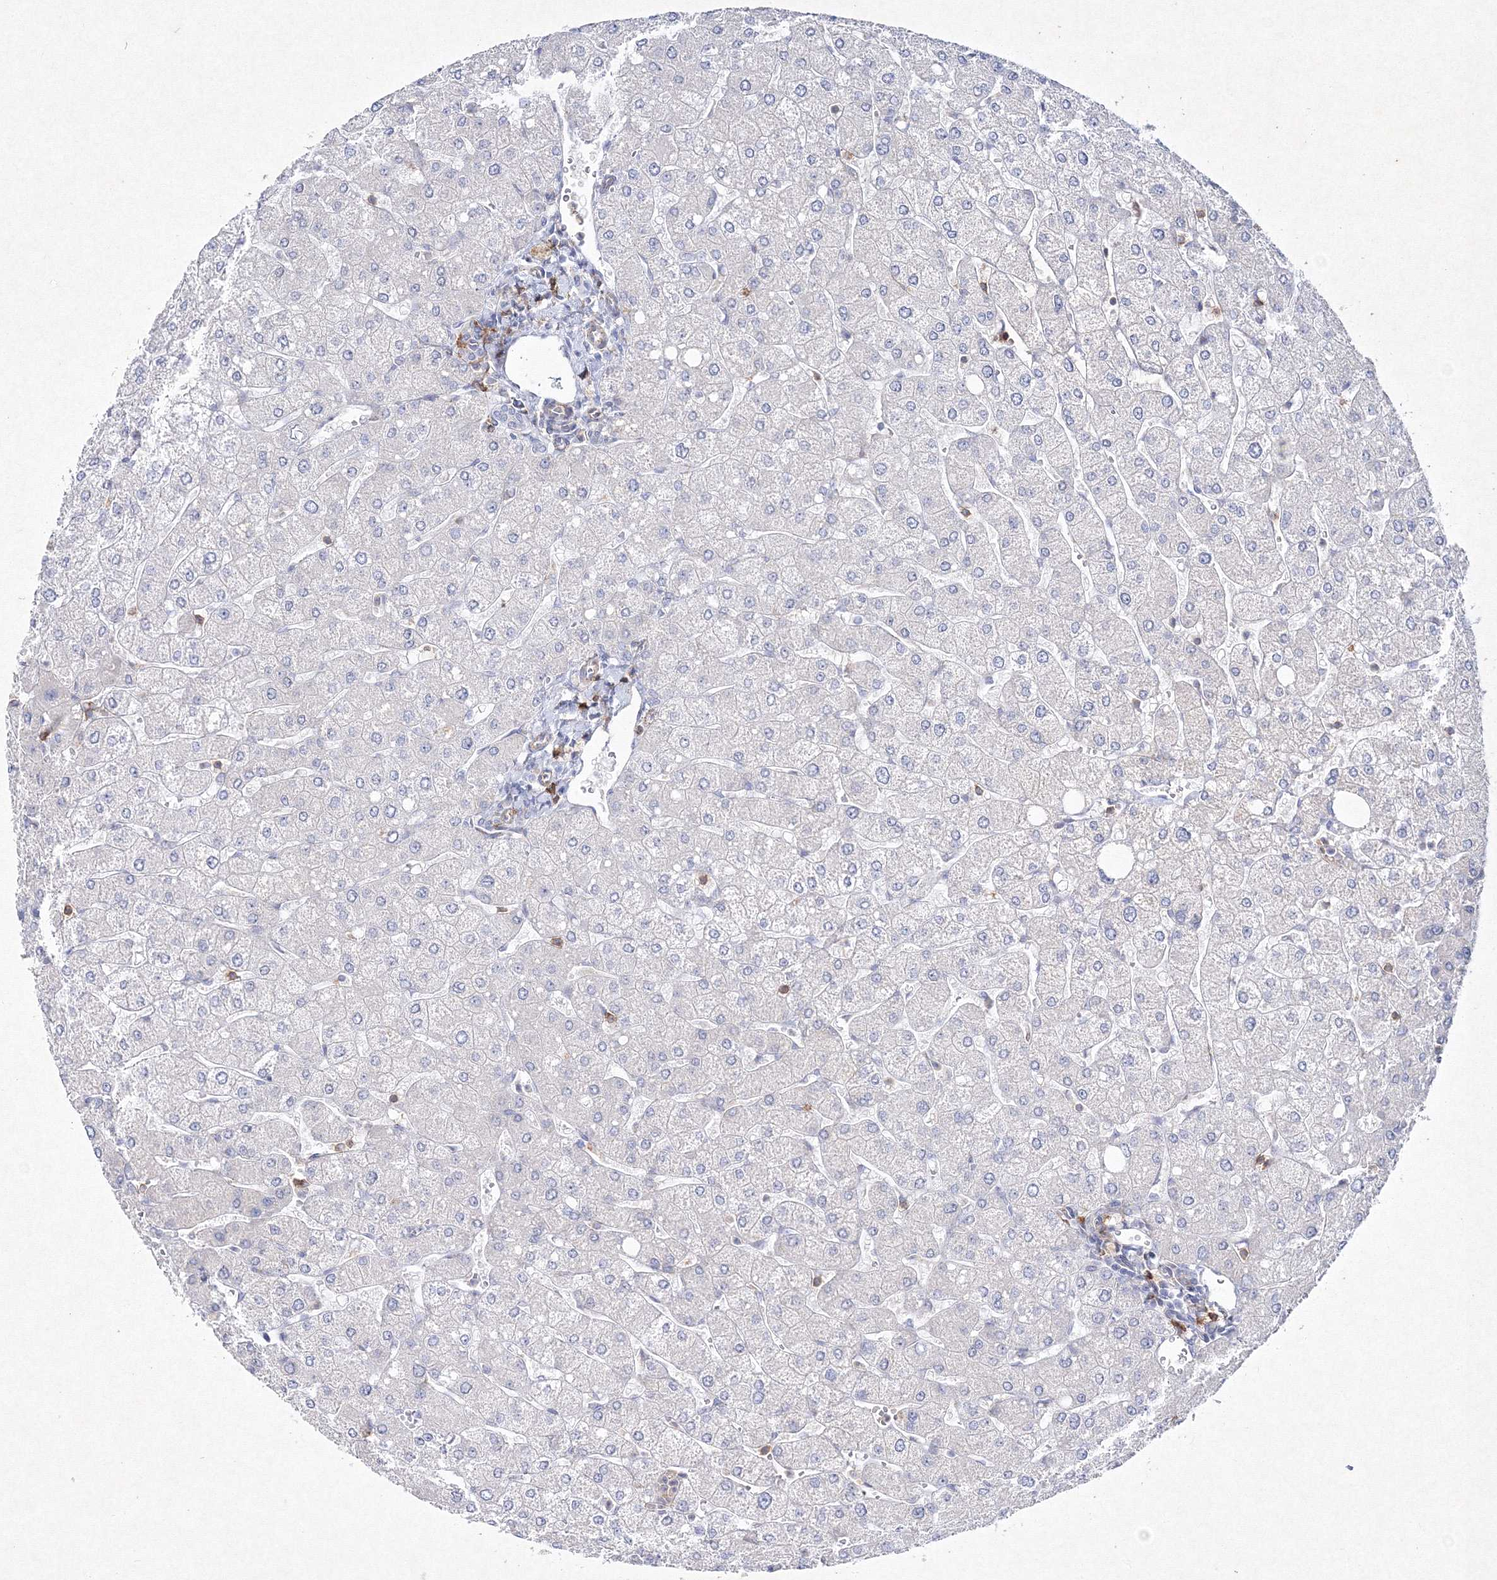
{"staining": {"intensity": "negative", "quantity": "none", "location": "none"}, "tissue": "liver", "cell_type": "Cholangiocytes", "image_type": "normal", "snomed": [{"axis": "morphology", "description": "Normal tissue, NOS"}, {"axis": "topography", "description": "Liver"}], "caption": "Cholangiocytes show no significant protein staining in normal liver.", "gene": "HCST", "patient": {"sex": "male", "age": 55}}